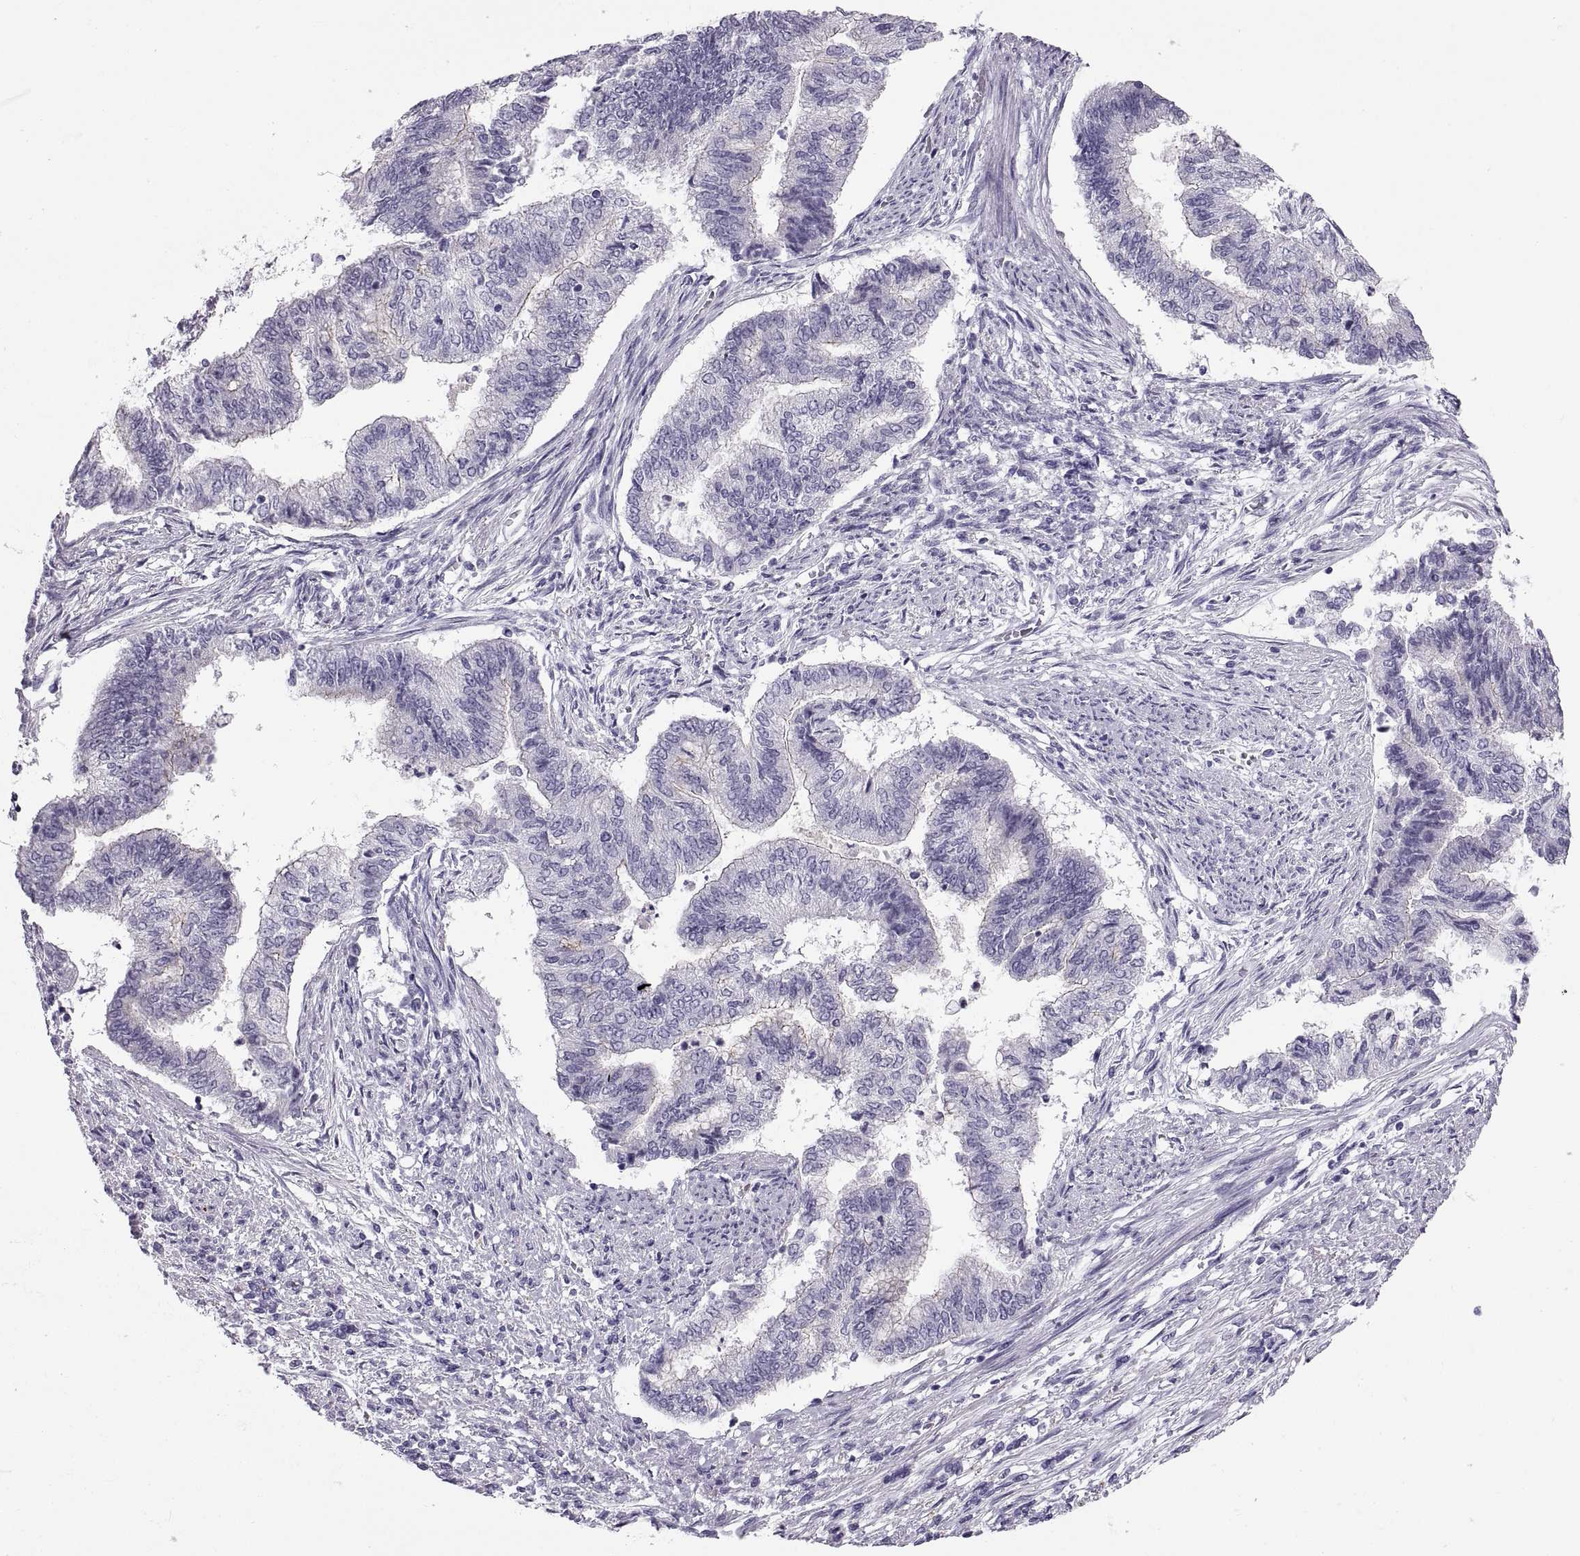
{"staining": {"intensity": "negative", "quantity": "none", "location": "none"}, "tissue": "endometrial cancer", "cell_type": "Tumor cells", "image_type": "cancer", "snomed": [{"axis": "morphology", "description": "Adenocarcinoma, NOS"}, {"axis": "topography", "description": "Endometrium"}], "caption": "Tumor cells are negative for brown protein staining in endometrial cancer. (DAB IHC, high magnification).", "gene": "QRICH2", "patient": {"sex": "female", "age": 65}}